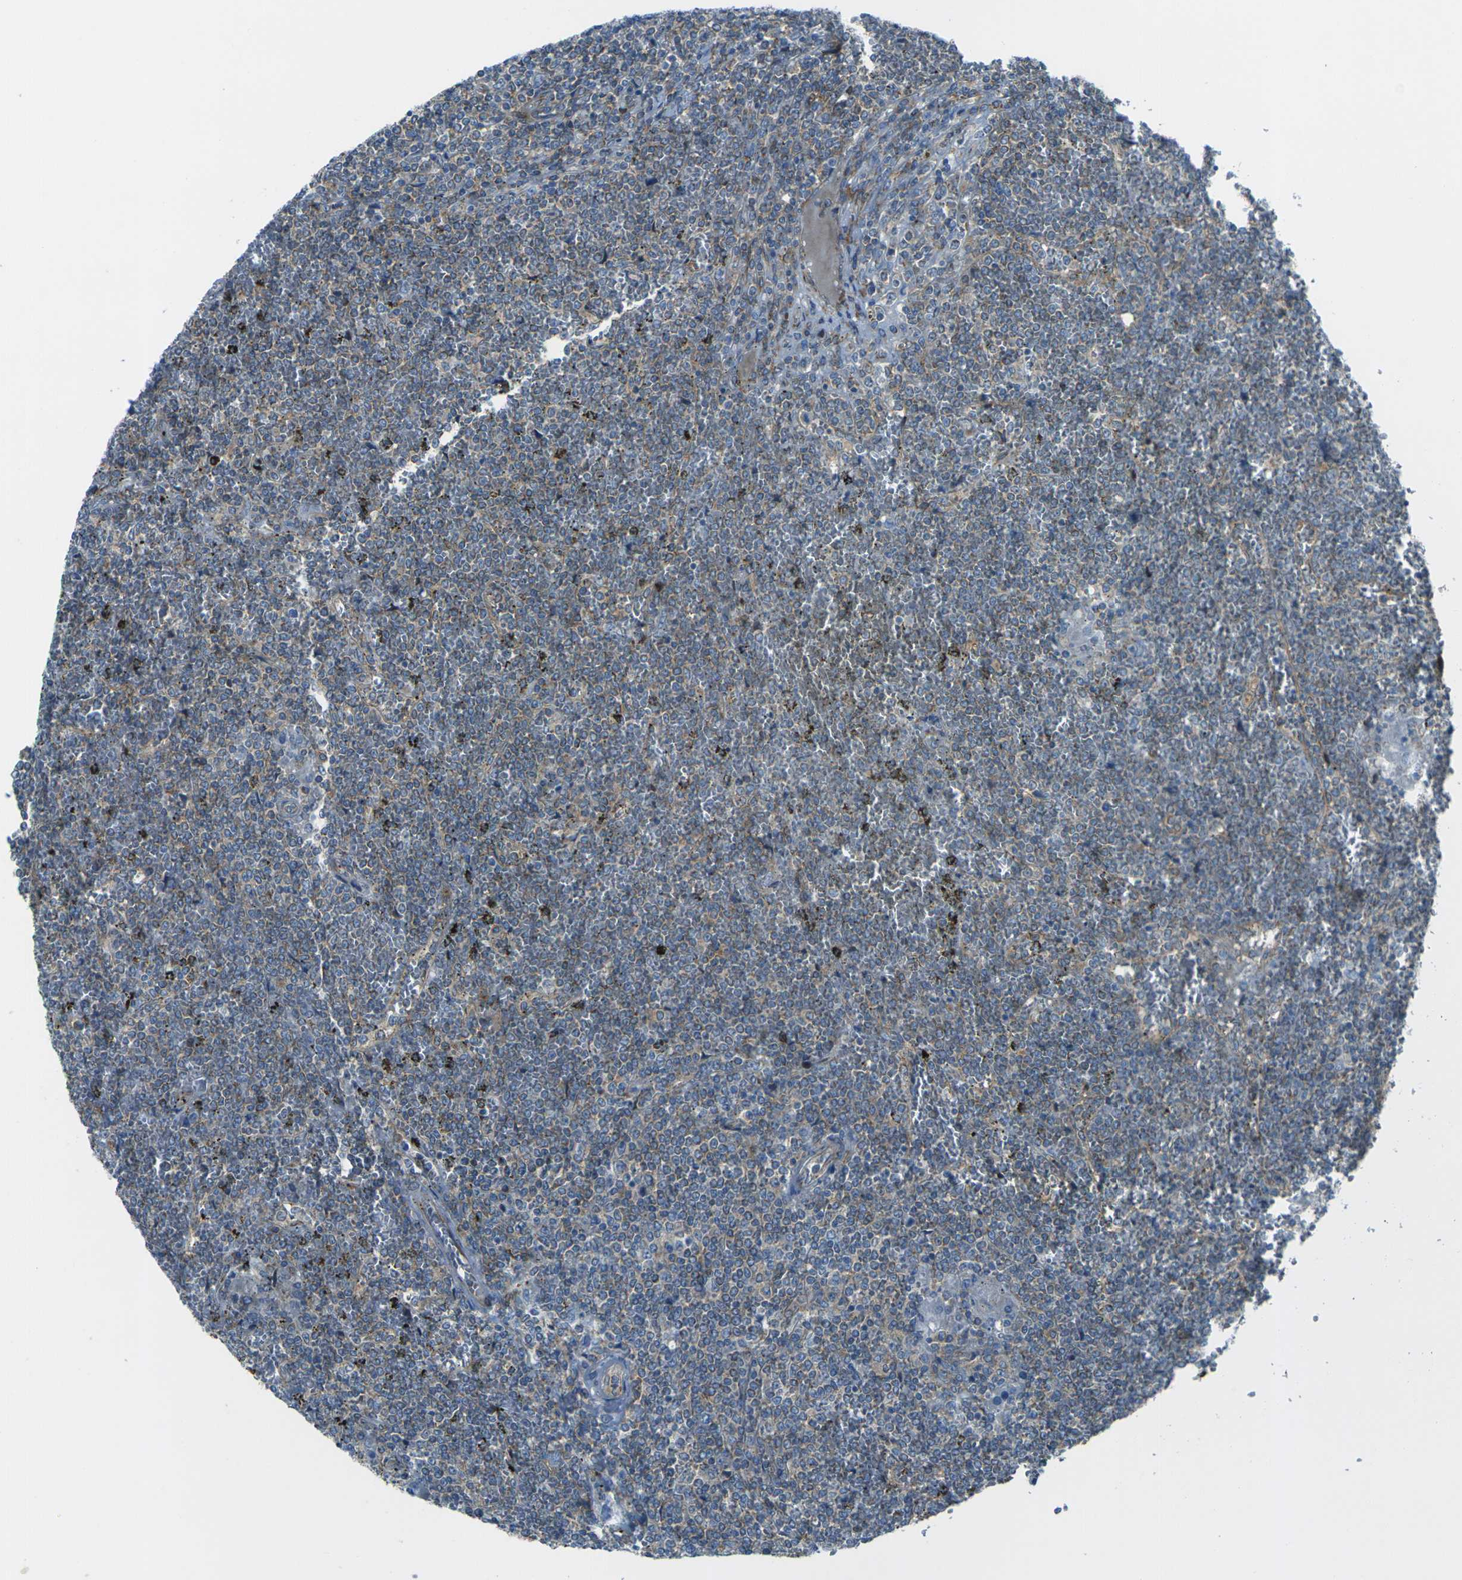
{"staining": {"intensity": "weak", "quantity": "<25%", "location": "cytoplasmic/membranous"}, "tissue": "lymphoma", "cell_type": "Tumor cells", "image_type": "cancer", "snomed": [{"axis": "morphology", "description": "Malignant lymphoma, non-Hodgkin's type, Low grade"}, {"axis": "topography", "description": "Spleen"}], "caption": "This is an IHC micrograph of malignant lymphoma, non-Hodgkin's type (low-grade). There is no staining in tumor cells.", "gene": "CELSR2", "patient": {"sex": "female", "age": 19}}